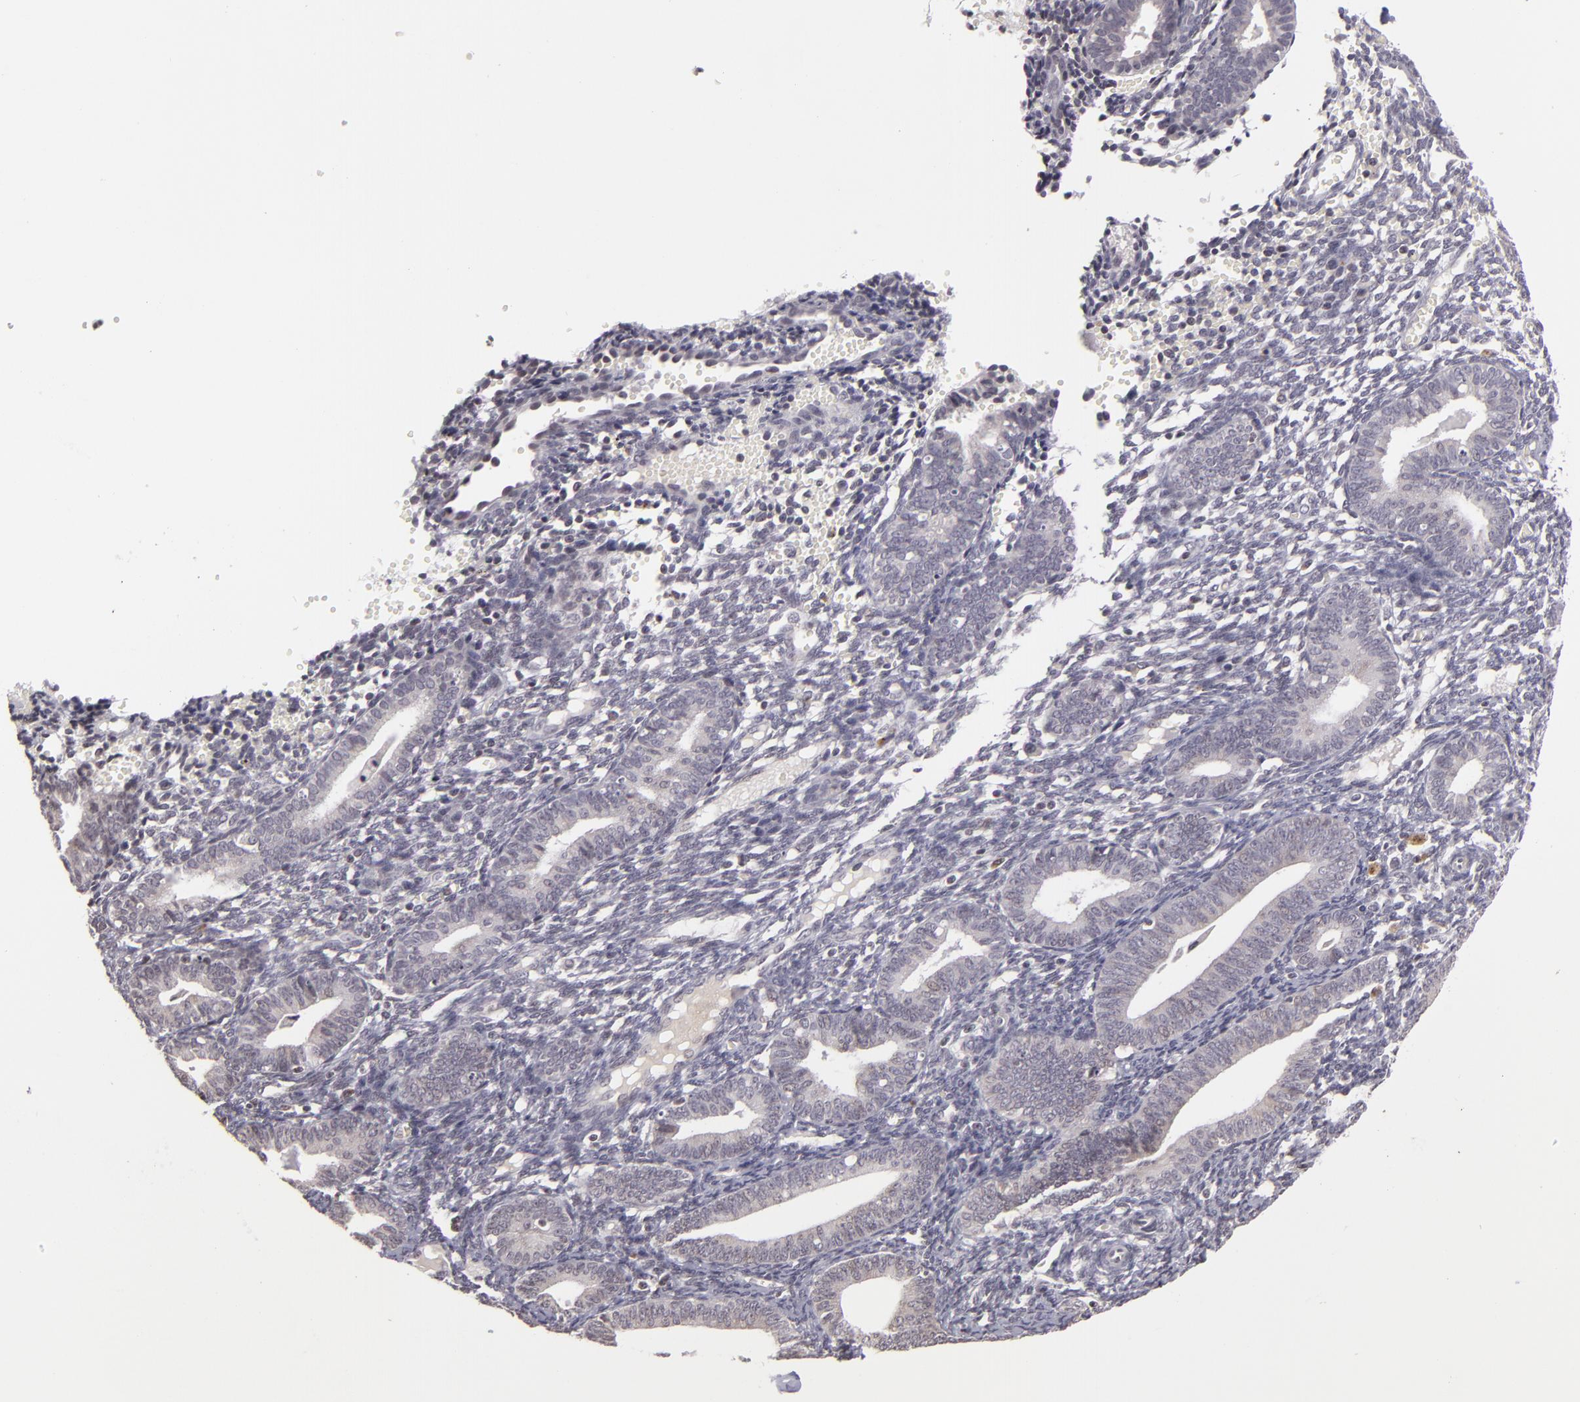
{"staining": {"intensity": "negative", "quantity": "none", "location": "none"}, "tissue": "endometrium", "cell_type": "Cells in endometrial stroma", "image_type": "normal", "snomed": [{"axis": "morphology", "description": "Normal tissue, NOS"}, {"axis": "topography", "description": "Endometrium"}], "caption": "High magnification brightfield microscopy of normal endometrium stained with DAB (brown) and counterstained with hematoxylin (blue): cells in endometrial stroma show no significant staining.", "gene": "AKAP6", "patient": {"sex": "female", "age": 61}}